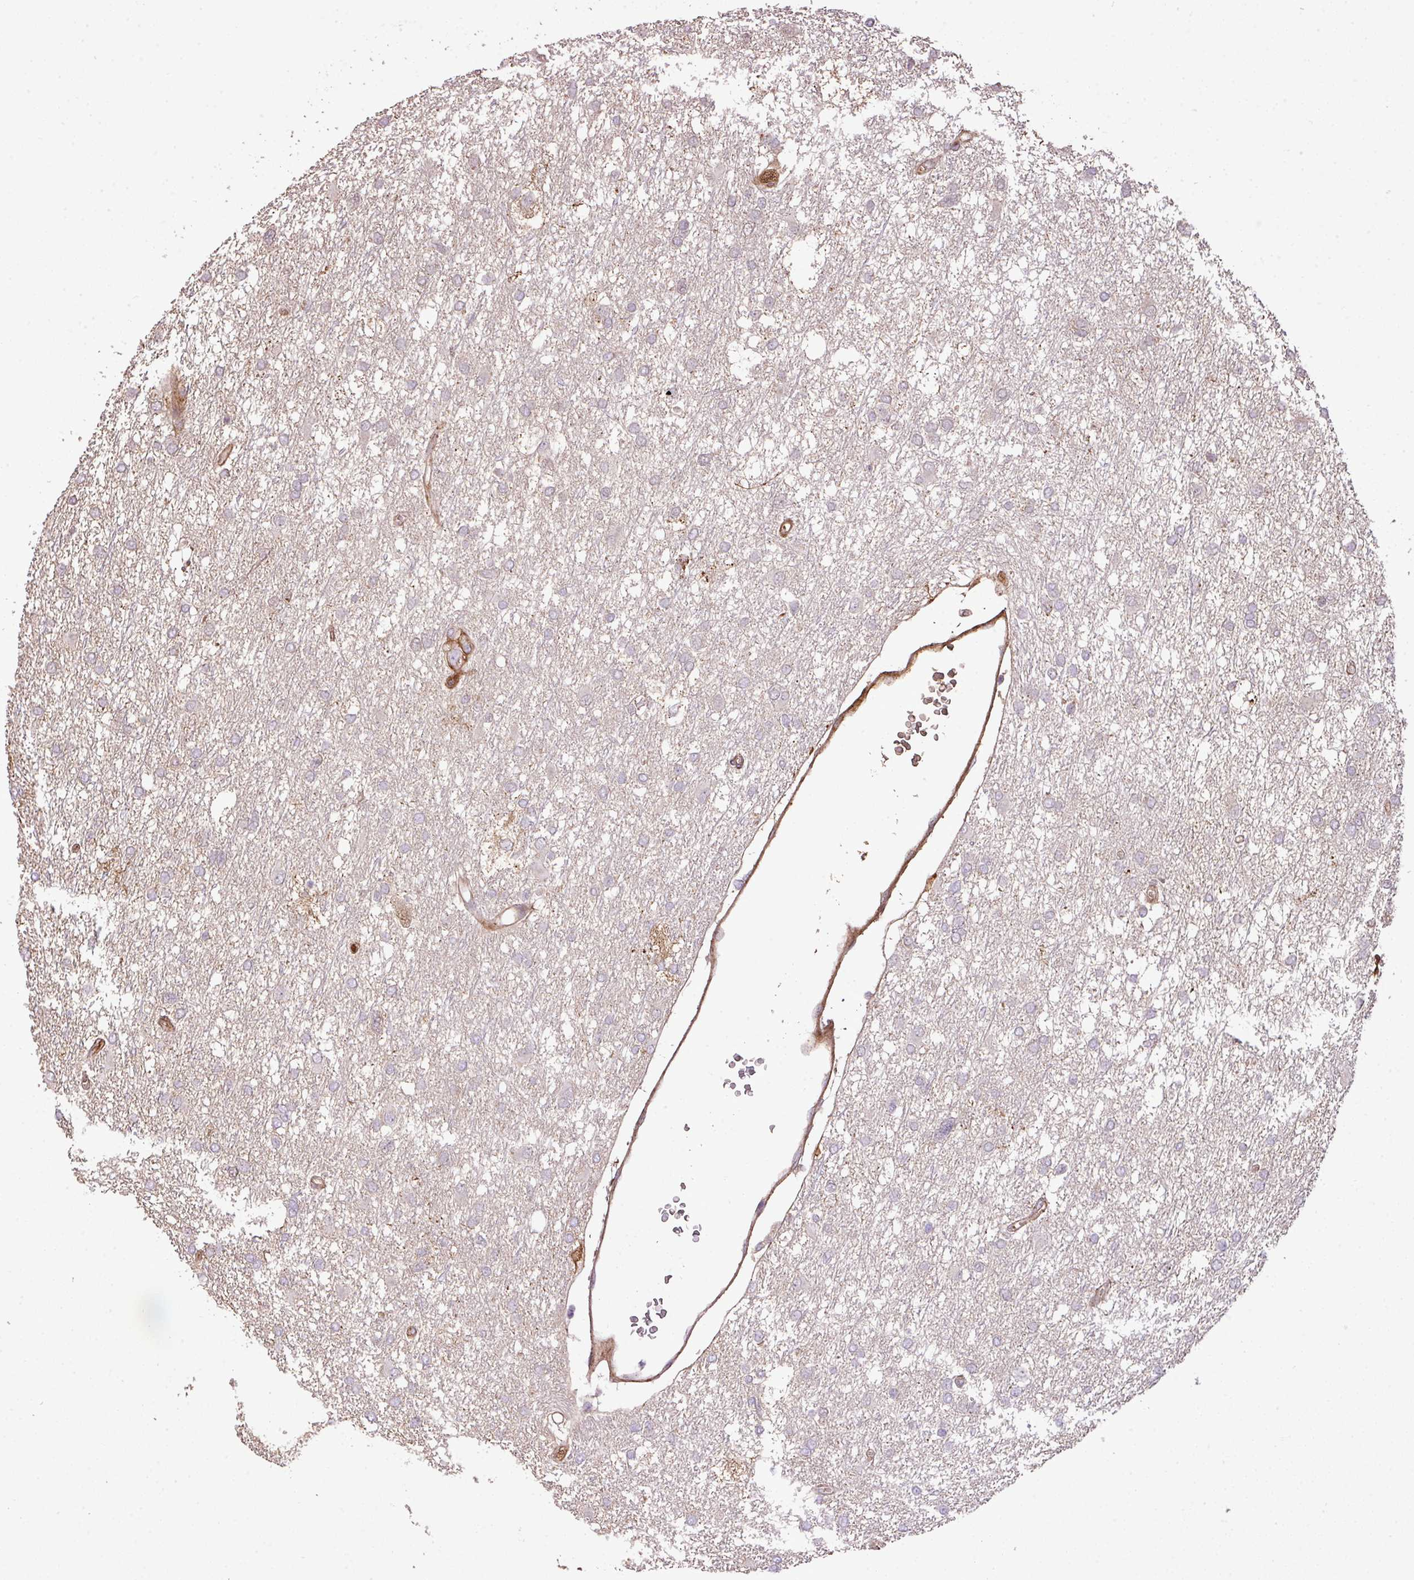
{"staining": {"intensity": "negative", "quantity": "none", "location": "none"}, "tissue": "glioma", "cell_type": "Tumor cells", "image_type": "cancer", "snomed": [{"axis": "morphology", "description": "Glioma, malignant, High grade"}, {"axis": "topography", "description": "Brain"}], "caption": "Immunohistochemical staining of human malignant glioma (high-grade) reveals no significant positivity in tumor cells.", "gene": "CTXN2", "patient": {"sex": "male", "age": 61}}